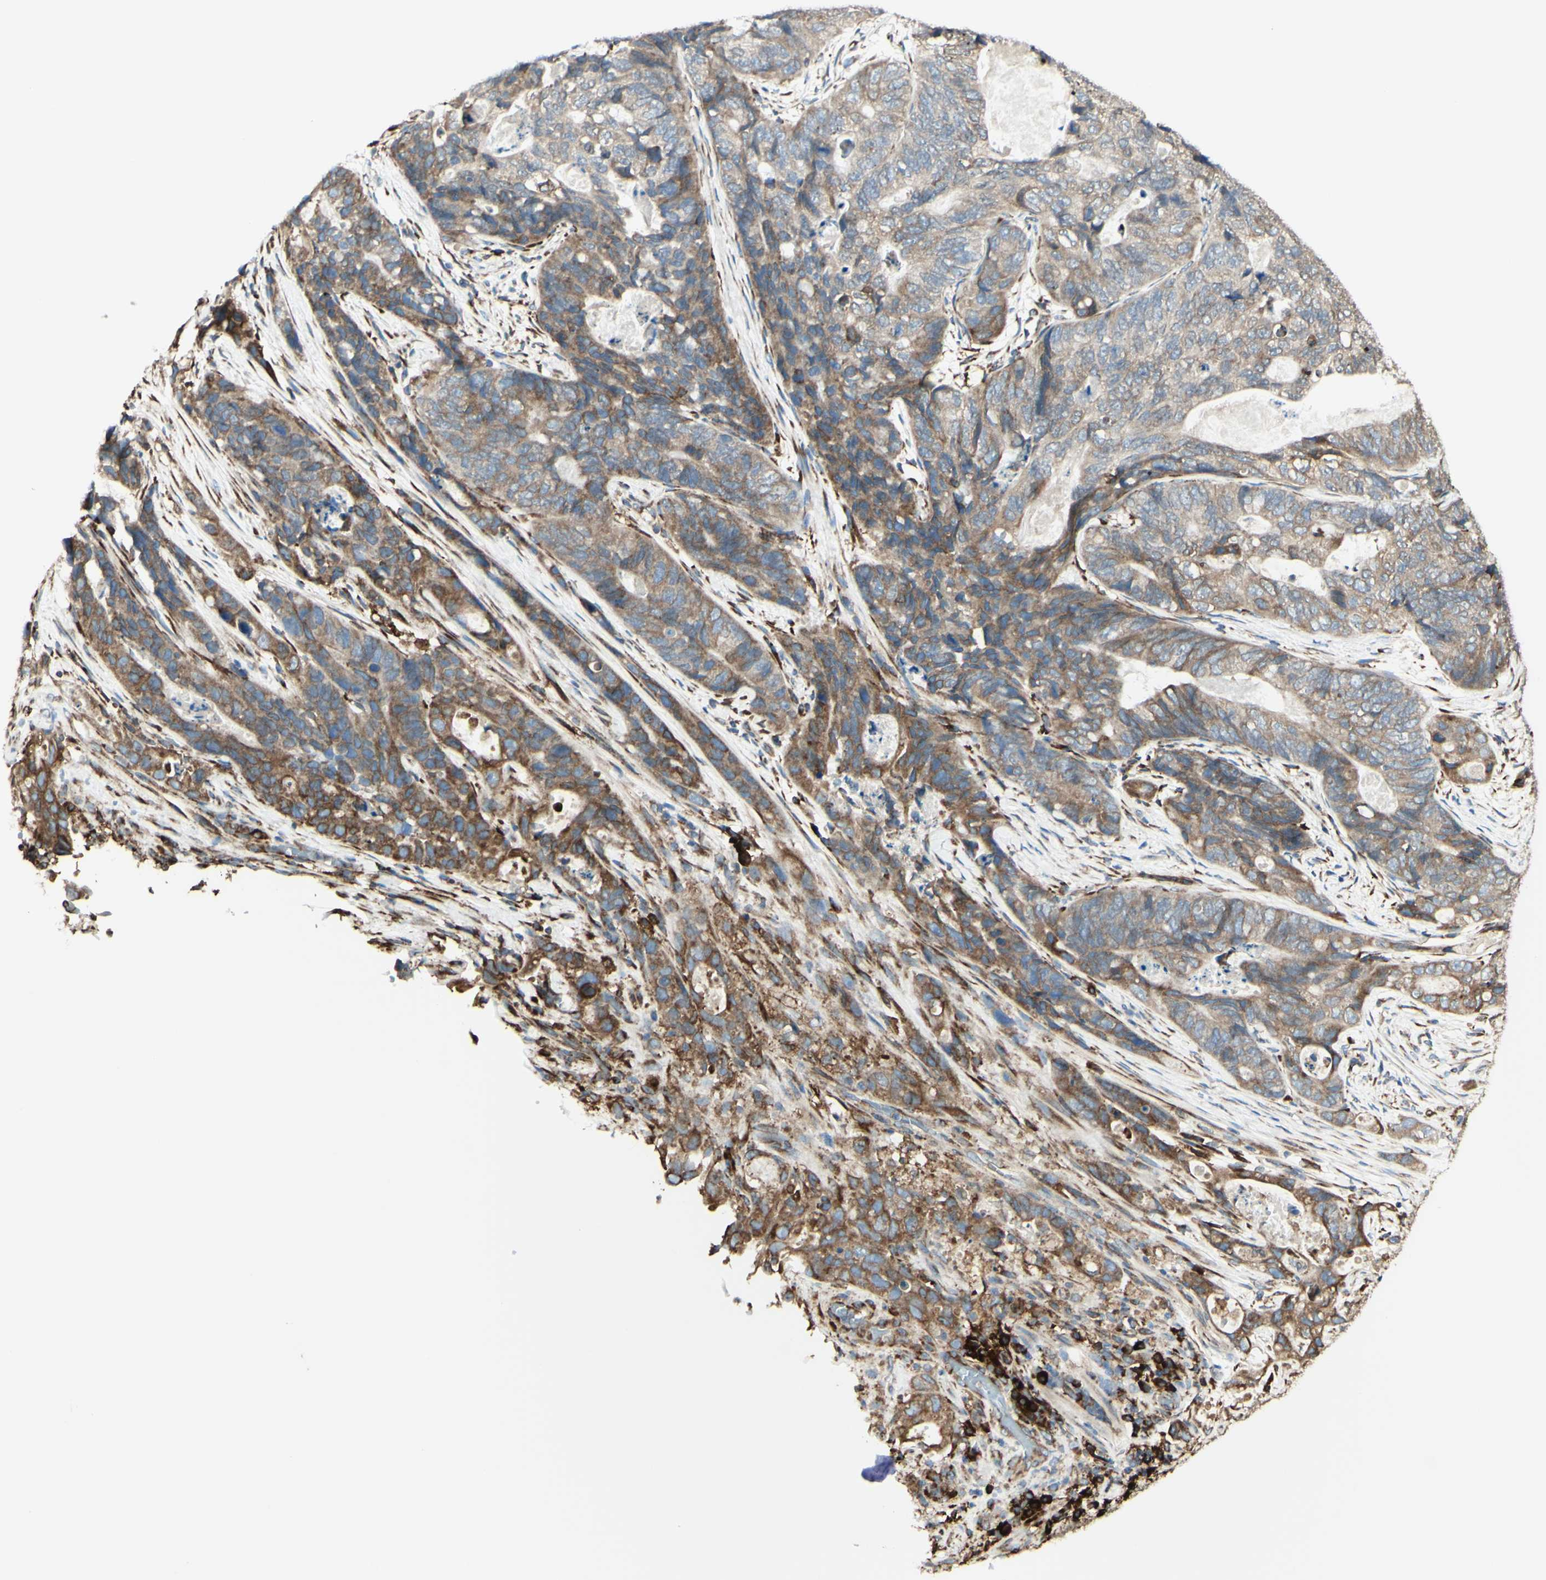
{"staining": {"intensity": "moderate", "quantity": ">75%", "location": "cytoplasmic/membranous"}, "tissue": "stomach cancer", "cell_type": "Tumor cells", "image_type": "cancer", "snomed": [{"axis": "morphology", "description": "Adenocarcinoma, NOS"}, {"axis": "topography", "description": "Stomach"}], "caption": "Moderate cytoplasmic/membranous protein positivity is identified in approximately >75% of tumor cells in stomach adenocarcinoma.", "gene": "DNAJB11", "patient": {"sex": "female", "age": 89}}